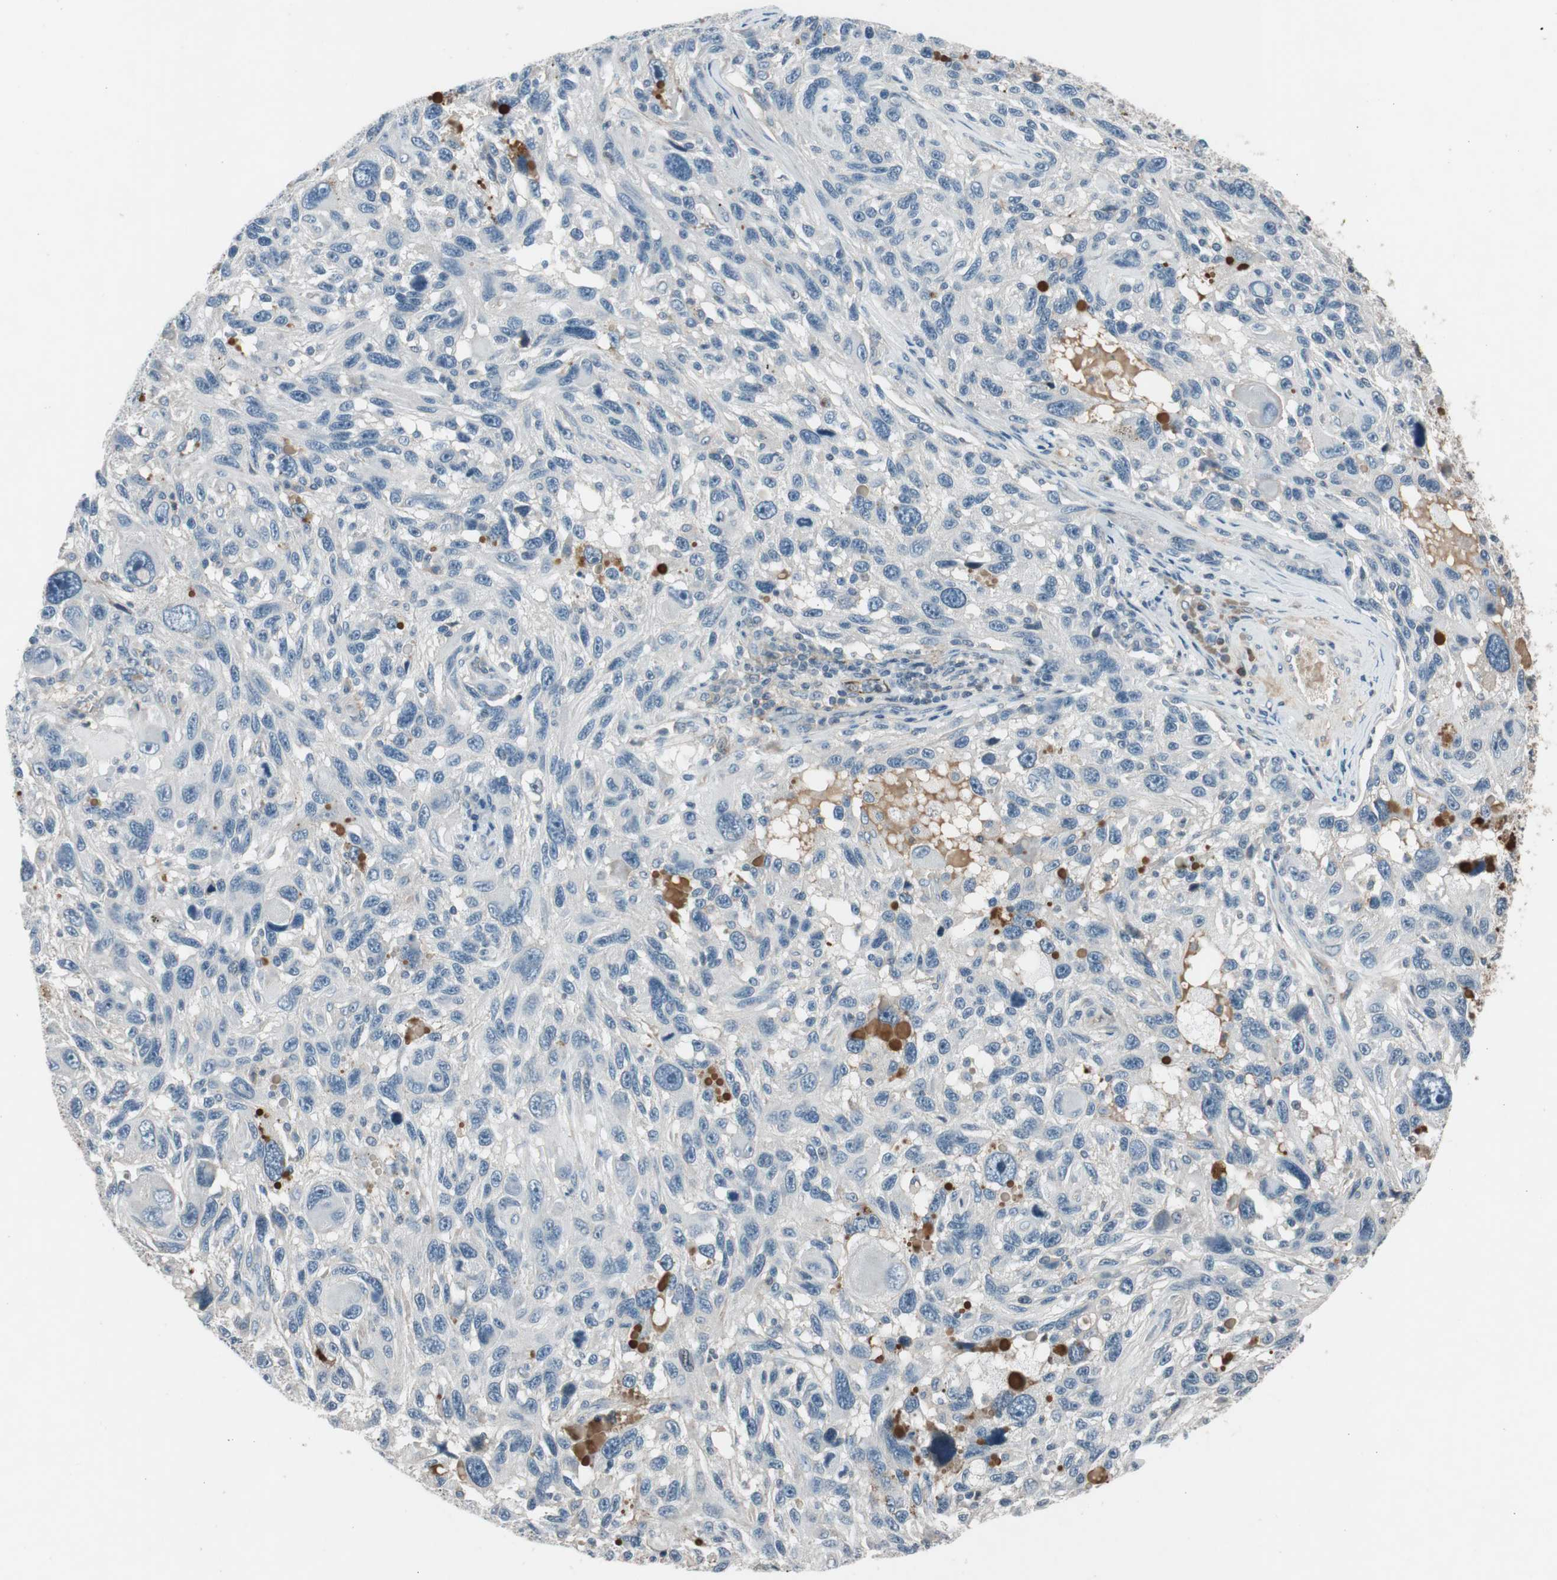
{"staining": {"intensity": "negative", "quantity": "none", "location": "none"}, "tissue": "melanoma", "cell_type": "Tumor cells", "image_type": "cancer", "snomed": [{"axis": "morphology", "description": "Malignant melanoma, NOS"}, {"axis": "topography", "description": "Skin"}], "caption": "Immunohistochemistry photomicrograph of human malignant melanoma stained for a protein (brown), which displays no expression in tumor cells.", "gene": "PDPN", "patient": {"sex": "male", "age": 53}}